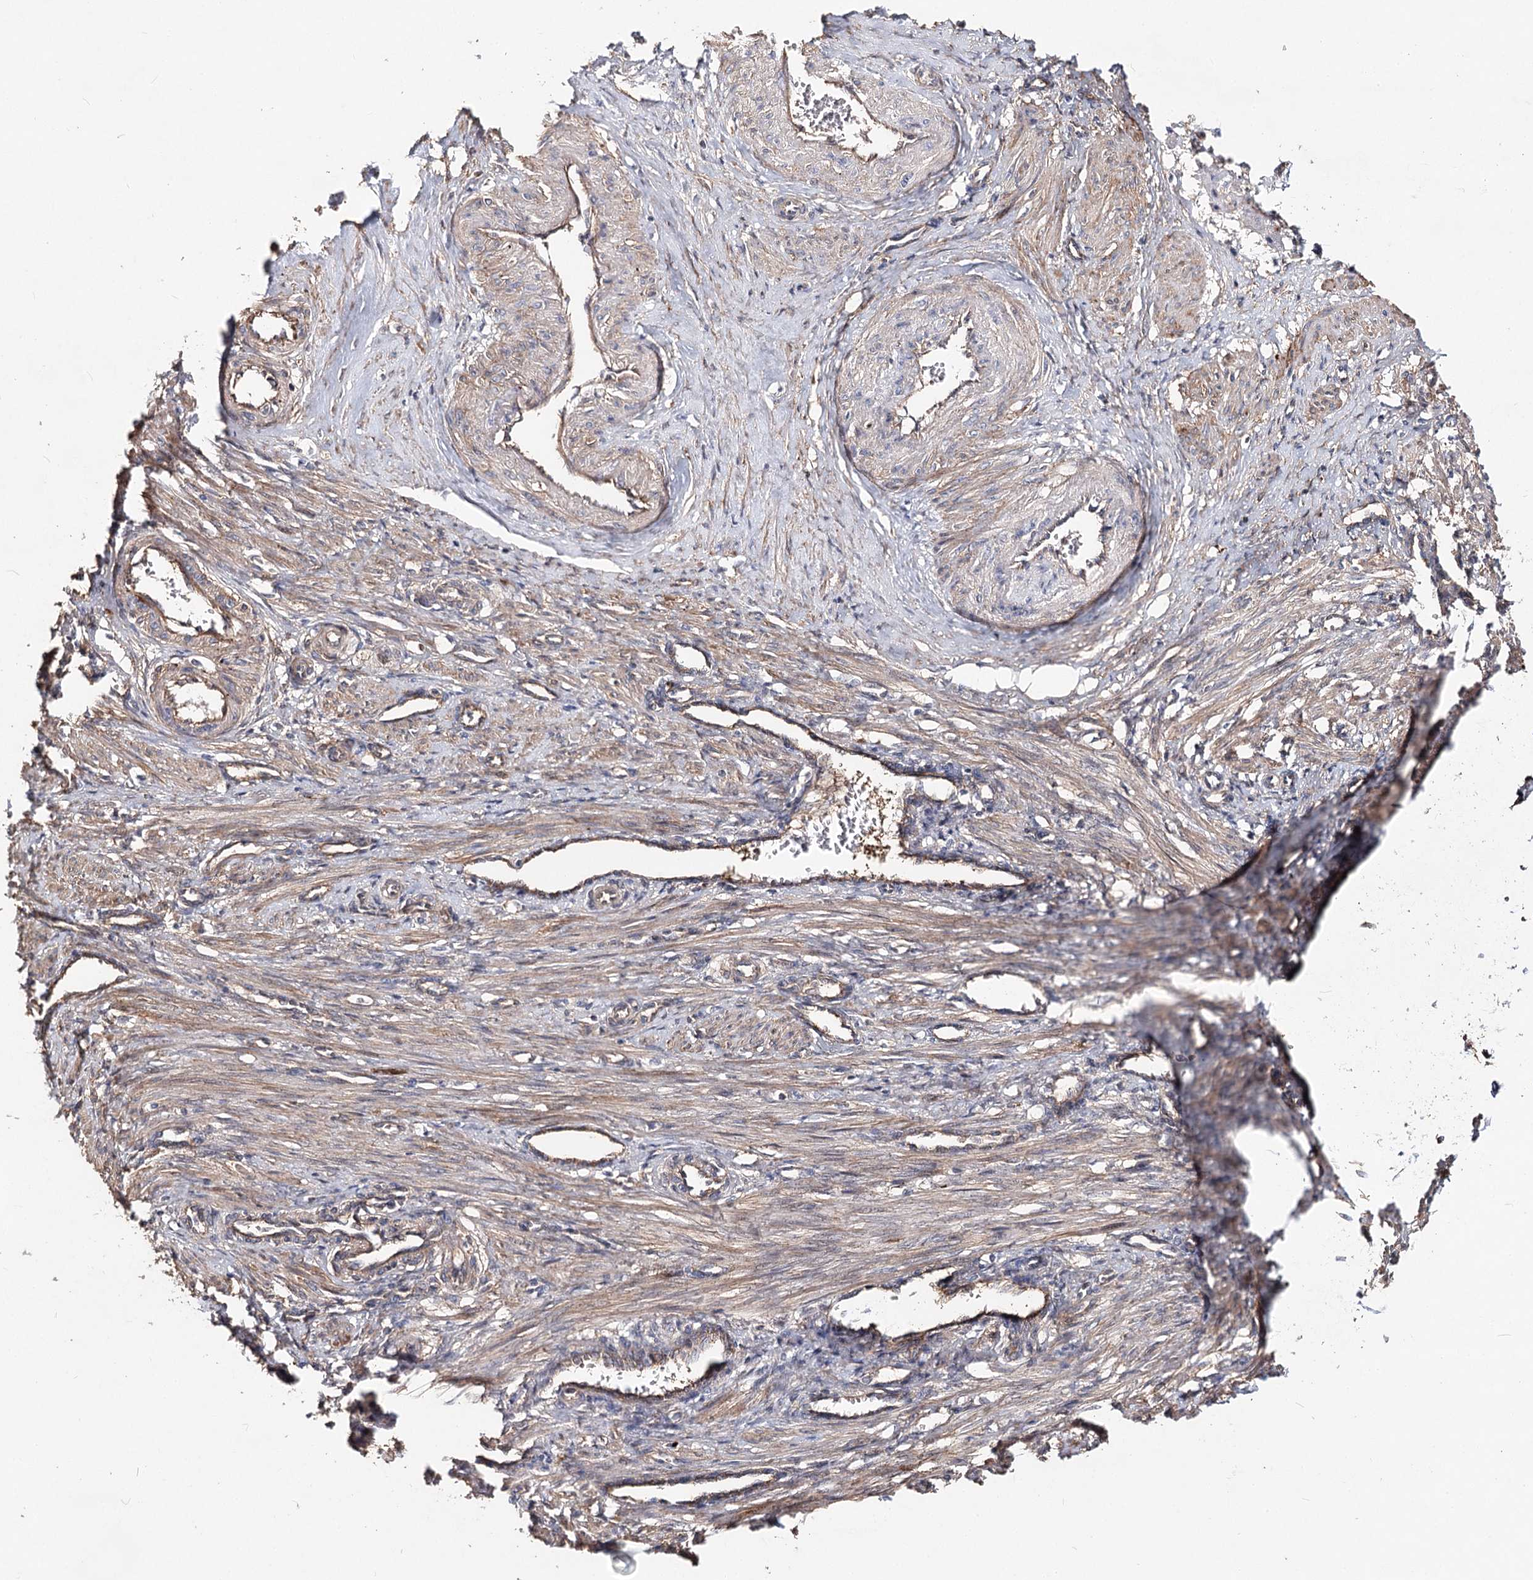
{"staining": {"intensity": "moderate", "quantity": ">75%", "location": "cytoplasmic/membranous"}, "tissue": "smooth muscle", "cell_type": "Smooth muscle cells", "image_type": "normal", "snomed": [{"axis": "morphology", "description": "Normal tissue, NOS"}, {"axis": "topography", "description": "Endometrium"}], "caption": "Immunohistochemical staining of normal human smooth muscle exhibits >75% levels of moderate cytoplasmic/membranous protein expression in about >75% of smooth muscle cells.", "gene": "TMEM218", "patient": {"sex": "female", "age": 33}}